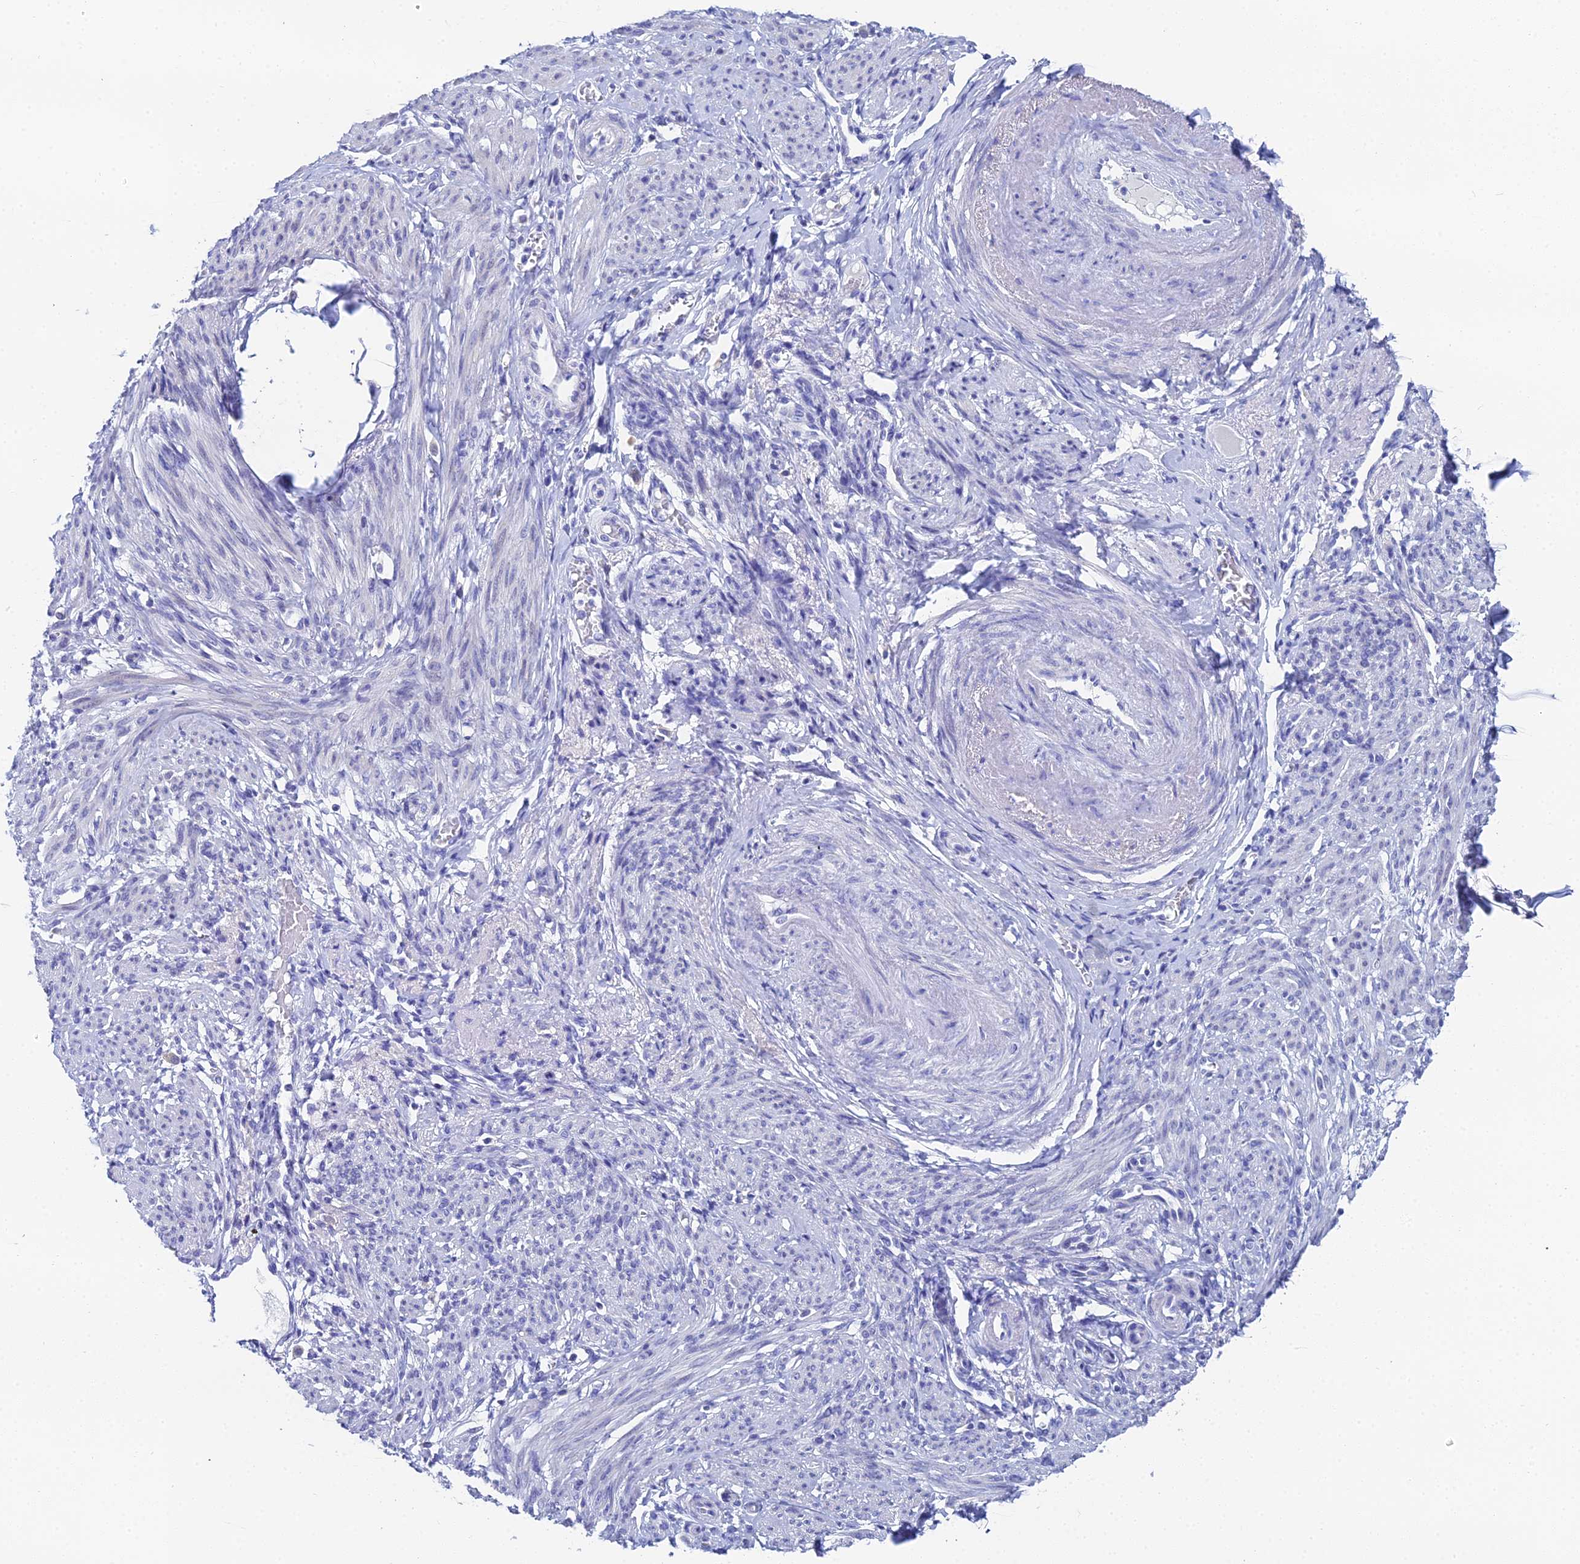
{"staining": {"intensity": "negative", "quantity": "none", "location": "none"}, "tissue": "smooth muscle", "cell_type": "Smooth muscle cells", "image_type": "normal", "snomed": [{"axis": "morphology", "description": "Normal tissue, NOS"}, {"axis": "topography", "description": "Smooth muscle"}], "caption": "DAB (3,3'-diaminobenzidine) immunohistochemical staining of normal smooth muscle reveals no significant staining in smooth muscle cells. (DAB immunohistochemistry with hematoxylin counter stain).", "gene": "OCM2", "patient": {"sex": "female", "age": 39}}